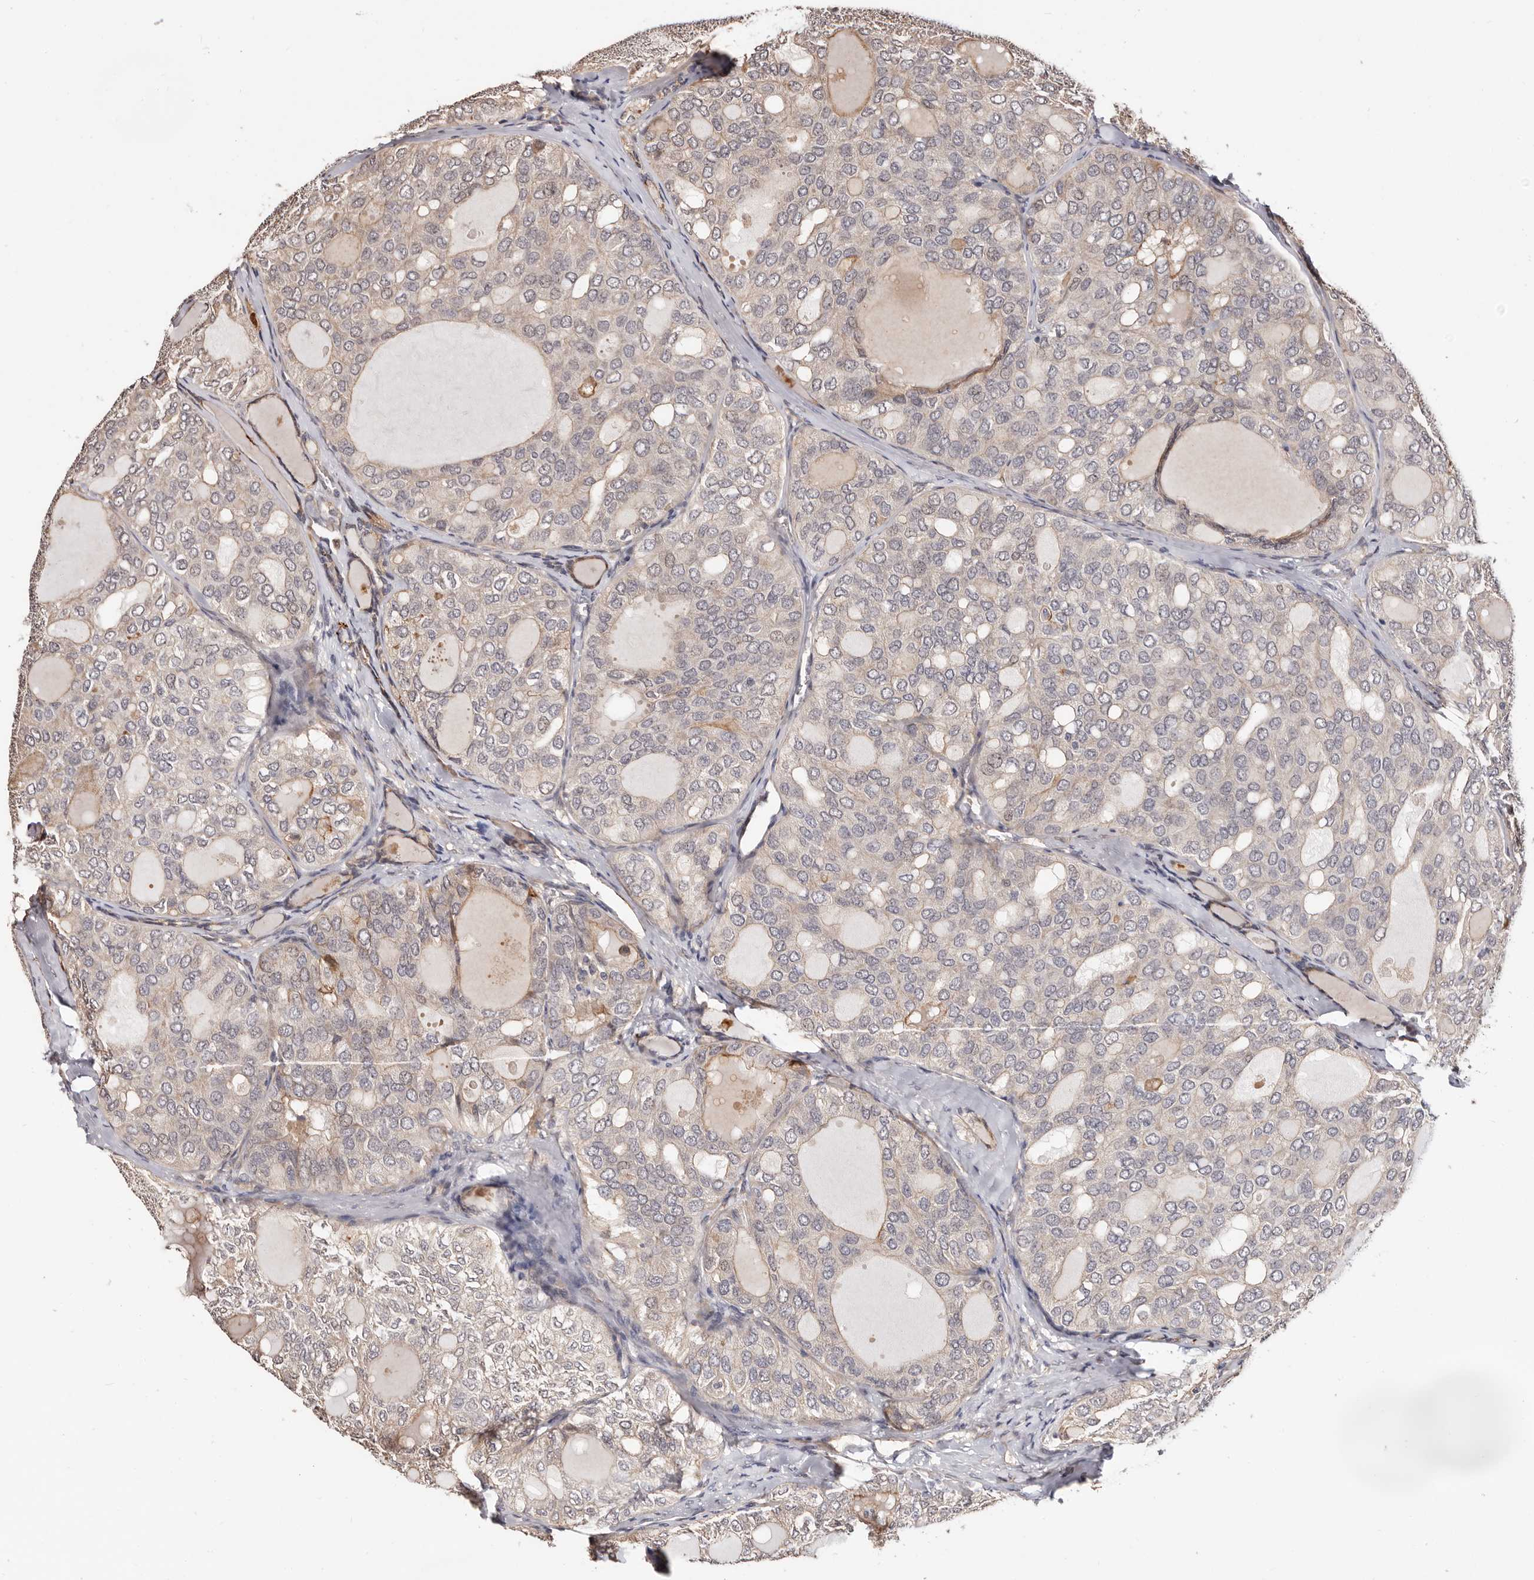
{"staining": {"intensity": "weak", "quantity": "<25%", "location": "cytoplasmic/membranous"}, "tissue": "thyroid cancer", "cell_type": "Tumor cells", "image_type": "cancer", "snomed": [{"axis": "morphology", "description": "Follicular adenoma carcinoma, NOS"}, {"axis": "topography", "description": "Thyroid gland"}], "caption": "This is a photomicrograph of IHC staining of thyroid follicular adenoma carcinoma, which shows no staining in tumor cells. (DAB (3,3'-diaminobenzidine) immunohistochemistry with hematoxylin counter stain).", "gene": "TRIP13", "patient": {"sex": "male", "age": 75}}